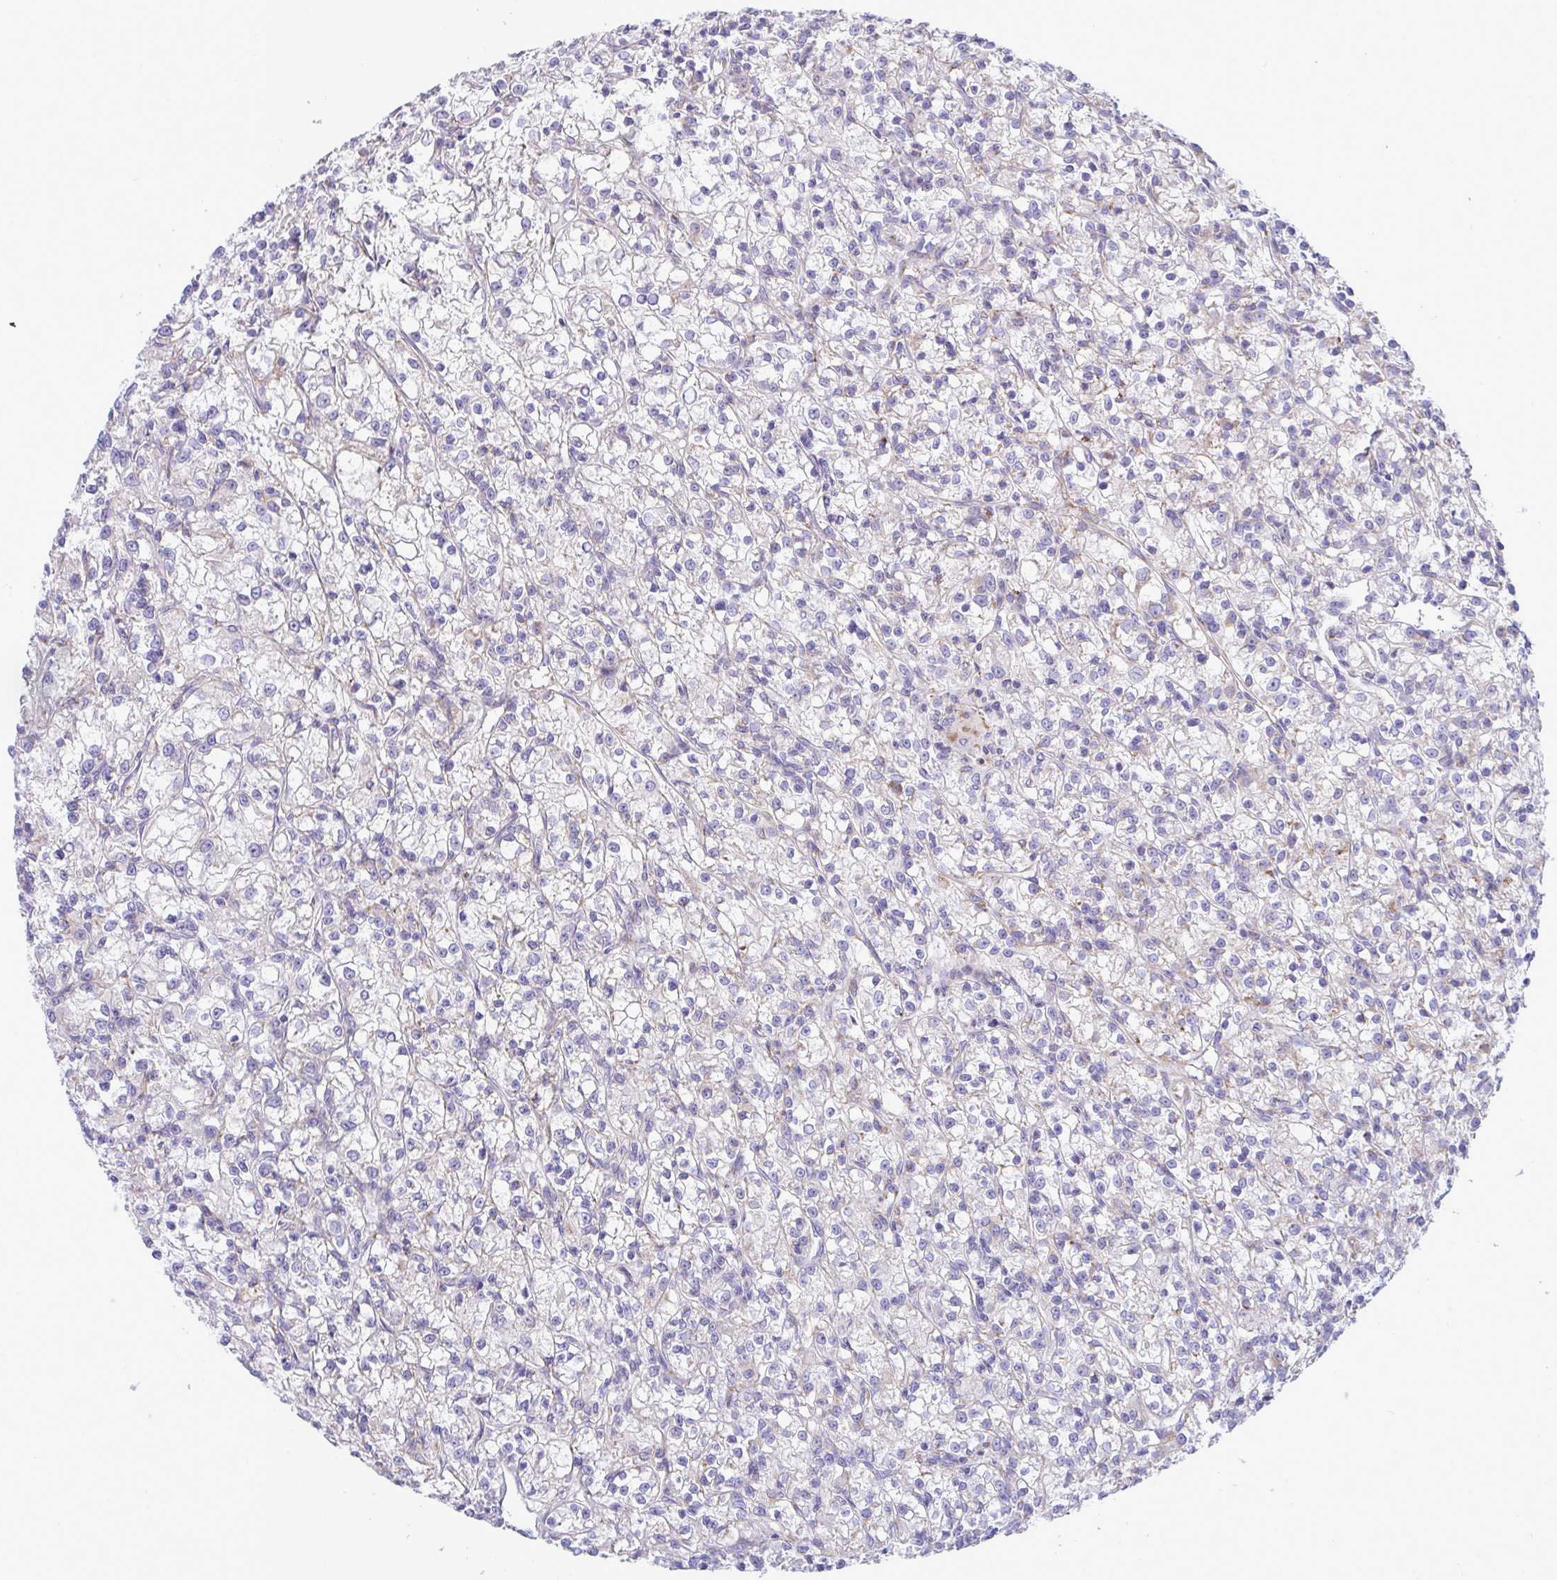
{"staining": {"intensity": "negative", "quantity": "none", "location": "none"}, "tissue": "renal cancer", "cell_type": "Tumor cells", "image_type": "cancer", "snomed": [{"axis": "morphology", "description": "Adenocarcinoma, NOS"}, {"axis": "topography", "description": "Kidney"}], "caption": "Immunohistochemical staining of human renal adenocarcinoma demonstrates no significant staining in tumor cells. (DAB (3,3'-diaminobenzidine) immunohistochemistry (IHC) visualized using brightfield microscopy, high magnification).", "gene": "DTX3", "patient": {"sex": "female", "age": 59}}